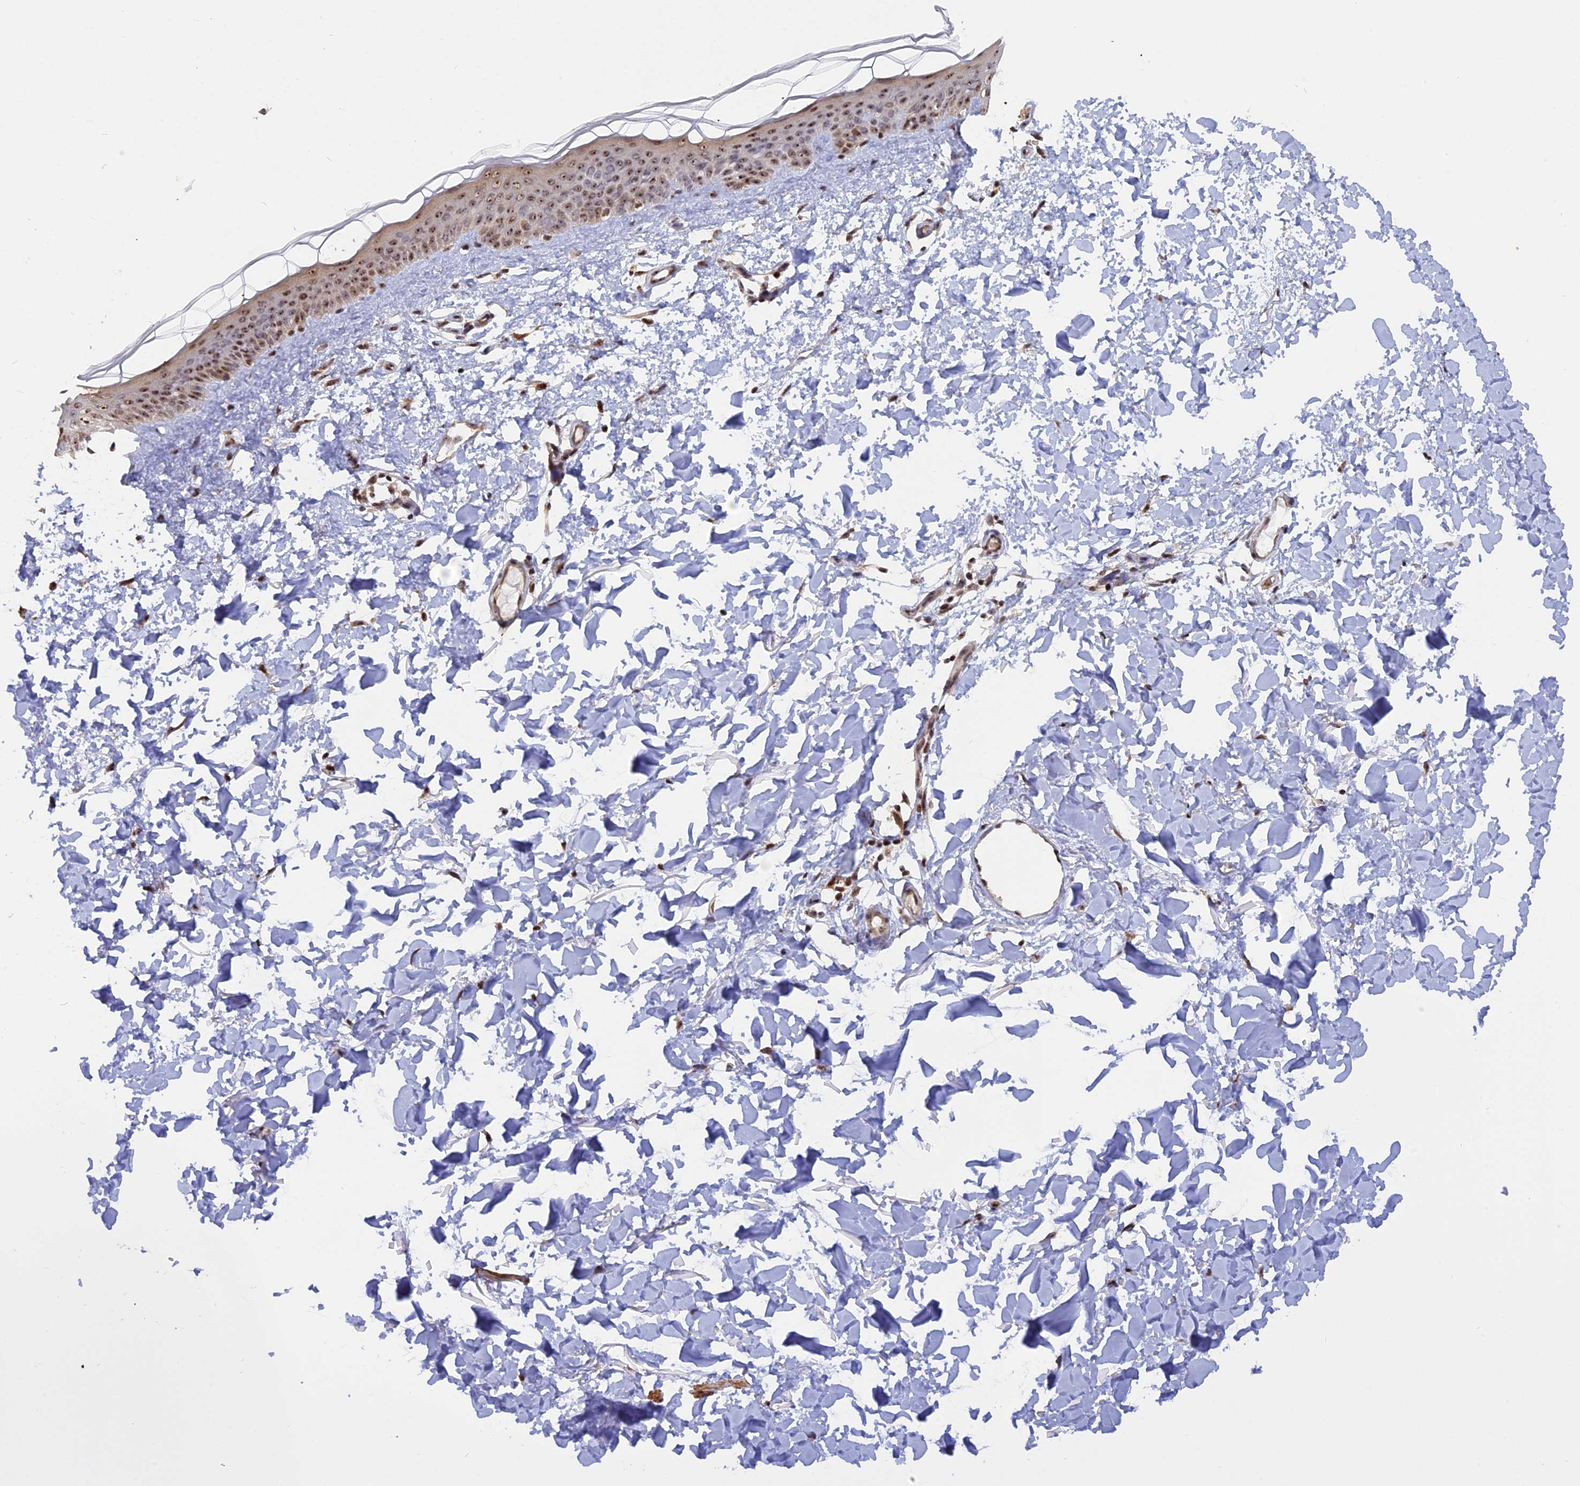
{"staining": {"intensity": "moderate", "quantity": ">75%", "location": "cytoplasmic/membranous,nuclear"}, "tissue": "skin", "cell_type": "Fibroblasts", "image_type": "normal", "snomed": [{"axis": "morphology", "description": "Normal tissue, NOS"}, {"axis": "topography", "description": "Skin"}], "caption": "Immunohistochemical staining of normal skin exhibits medium levels of moderate cytoplasmic/membranous,nuclear staining in about >75% of fibroblasts. The staining is performed using DAB brown chromogen to label protein expression. The nuclei are counter-stained blue using hematoxylin.", "gene": "MGA", "patient": {"sex": "female", "age": 58}}